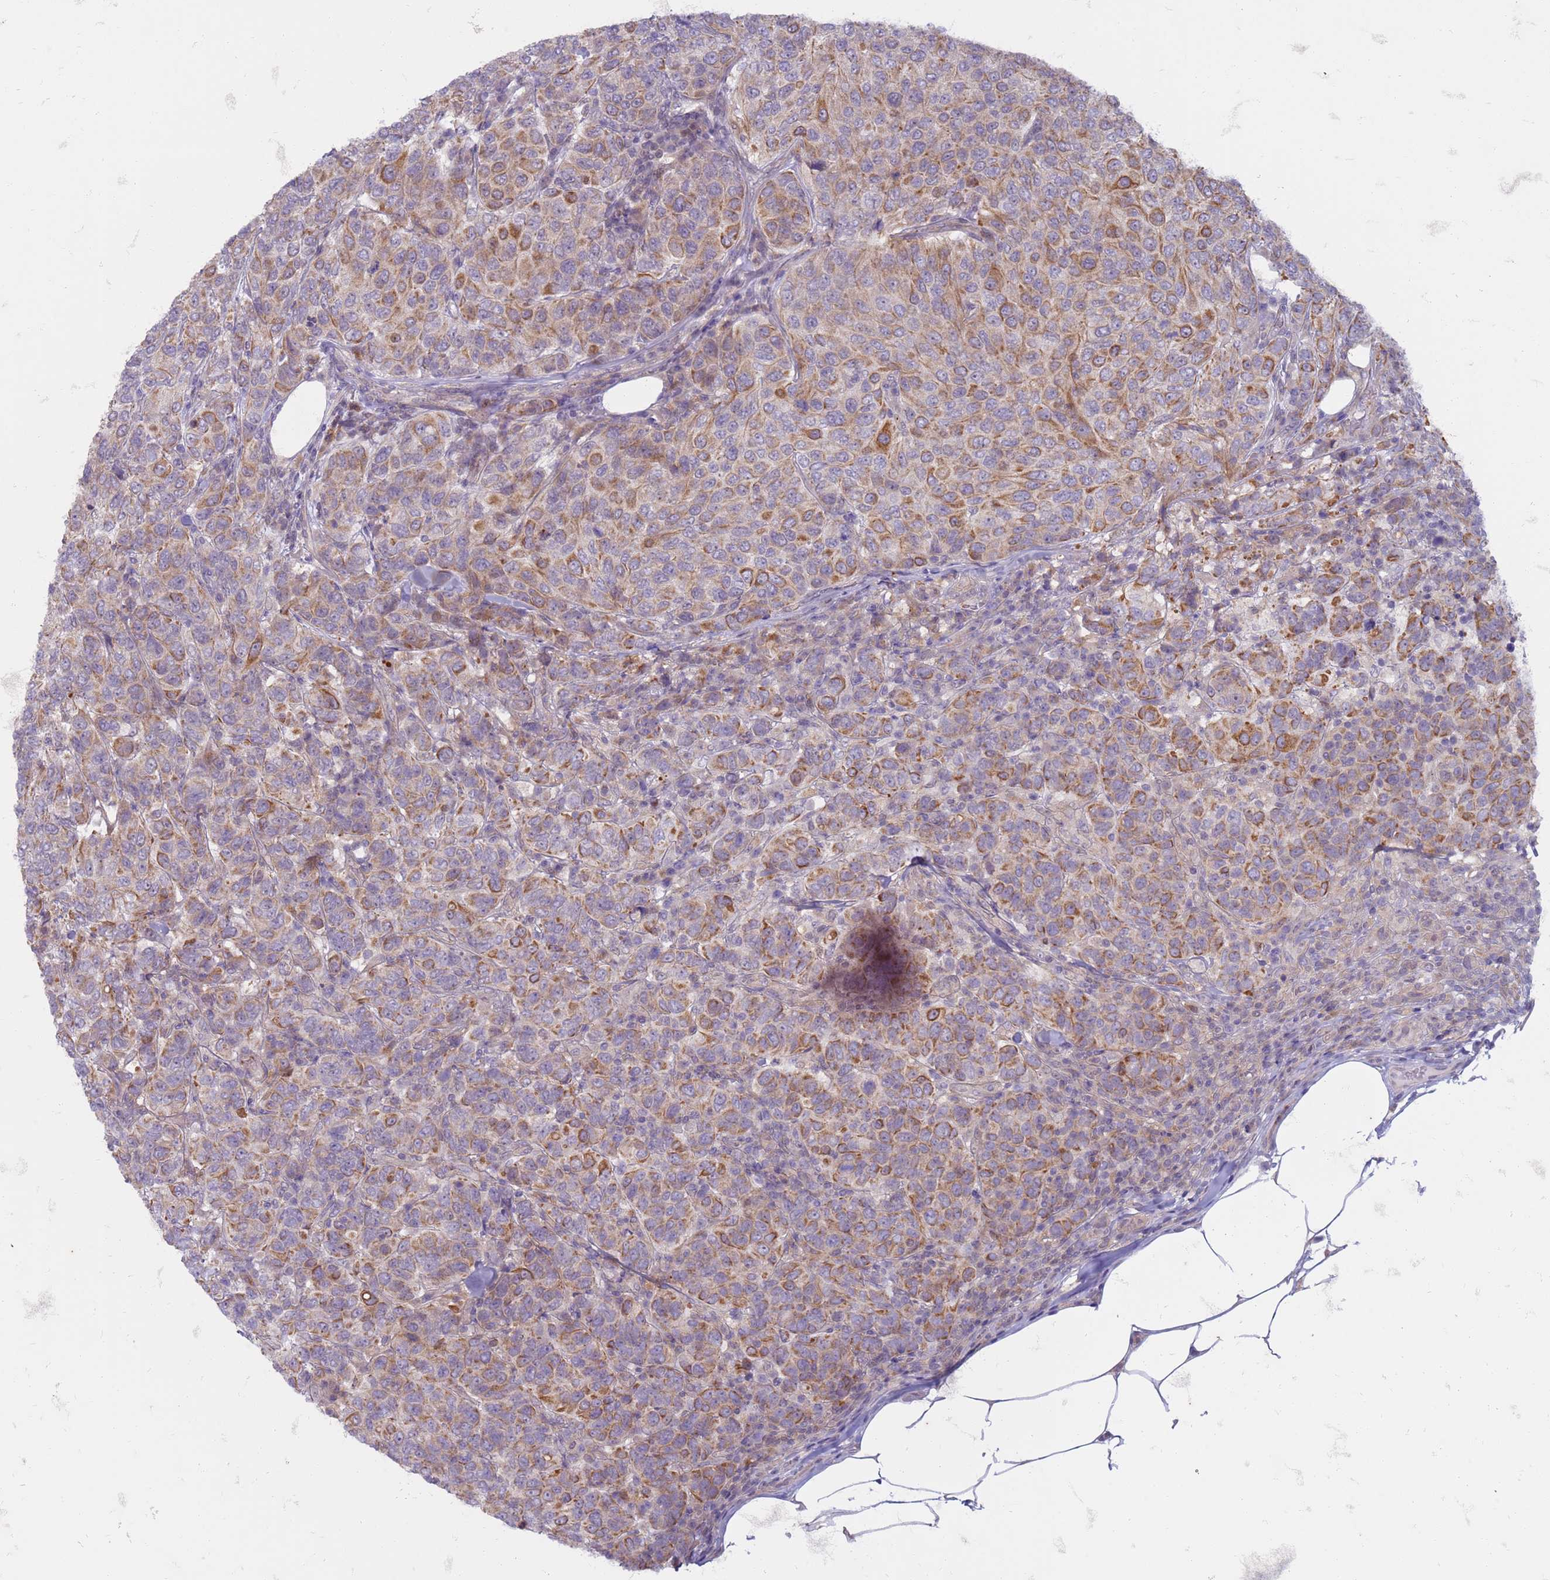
{"staining": {"intensity": "moderate", "quantity": "25%-75%", "location": "cytoplasmic/membranous"}, "tissue": "breast cancer", "cell_type": "Tumor cells", "image_type": "cancer", "snomed": [{"axis": "morphology", "description": "Duct carcinoma"}, {"axis": "topography", "description": "Breast"}], "caption": "Immunohistochemical staining of human intraductal carcinoma (breast) demonstrates medium levels of moderate cytoplasmic/membranous staining in about 25%-75% of tumor cells. The protein of interest is stained brown, and the nuclei are stained in blue (DAB (3,3'-diaminobenzidine) IHC with brightfield microscopy, high magnification).", "gene": "SLC15A3", "patient": {"sex": "female", "age": 55}}